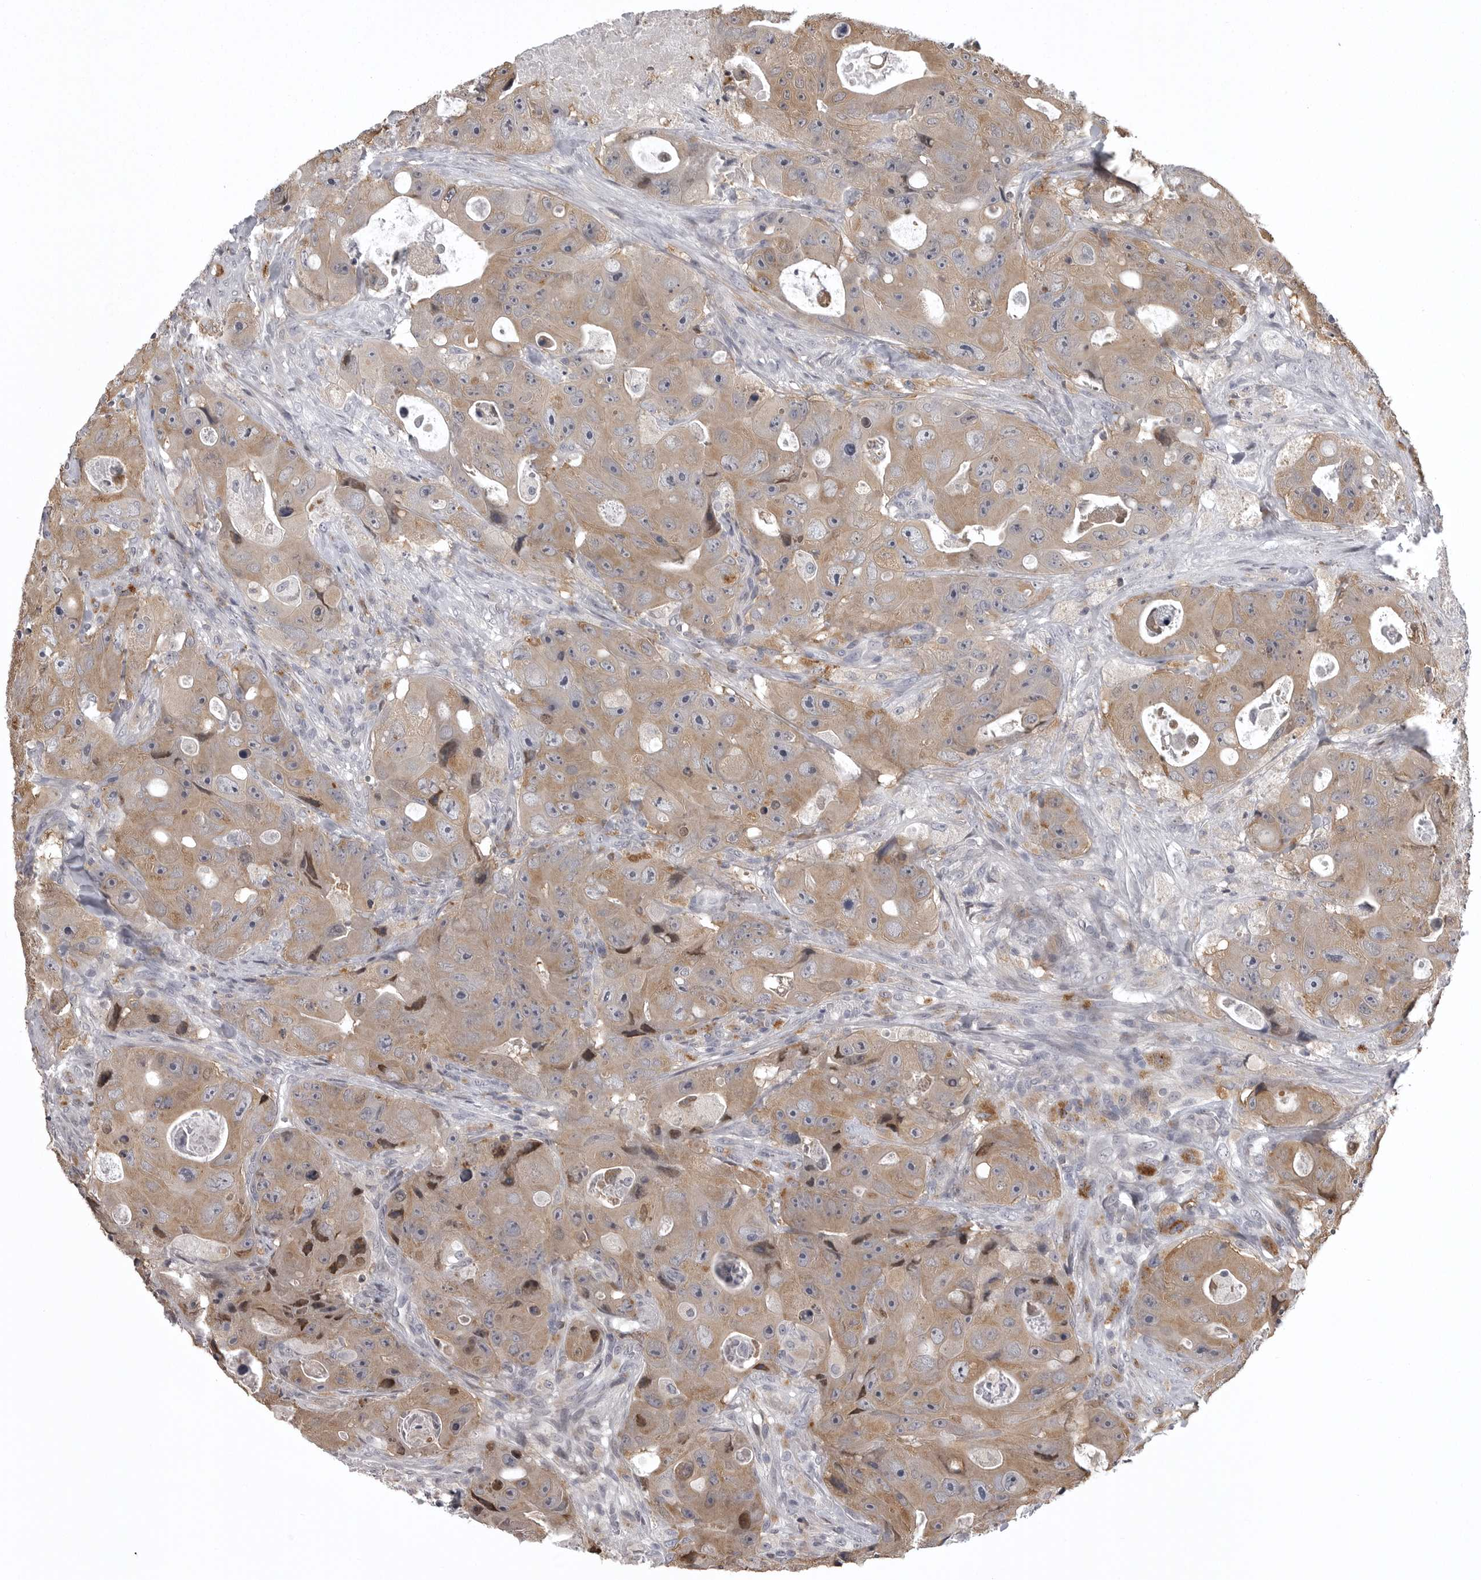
{"staining": {"intensity": "weak", "quantity": ">75%", "location": "cytoplasmic/membranous"}, "tissue": "colorectal cancer", "cell_type": "Tumor cells", "image_type": "cancer", "snomed": [{"axis": "morphology", "description": "Adenocarcinoma, NOS"}, {"axis": "topography", "description": "Colon"}], "caption": "This micrograph demonstrates IHC staining of human adenocarcinoma (colorectal), with low weak cytoplasmic/membranous staining in about >75% of tumor cells.", "gene": "SNX16", "patient": {"sex": "female", "age": 46}}